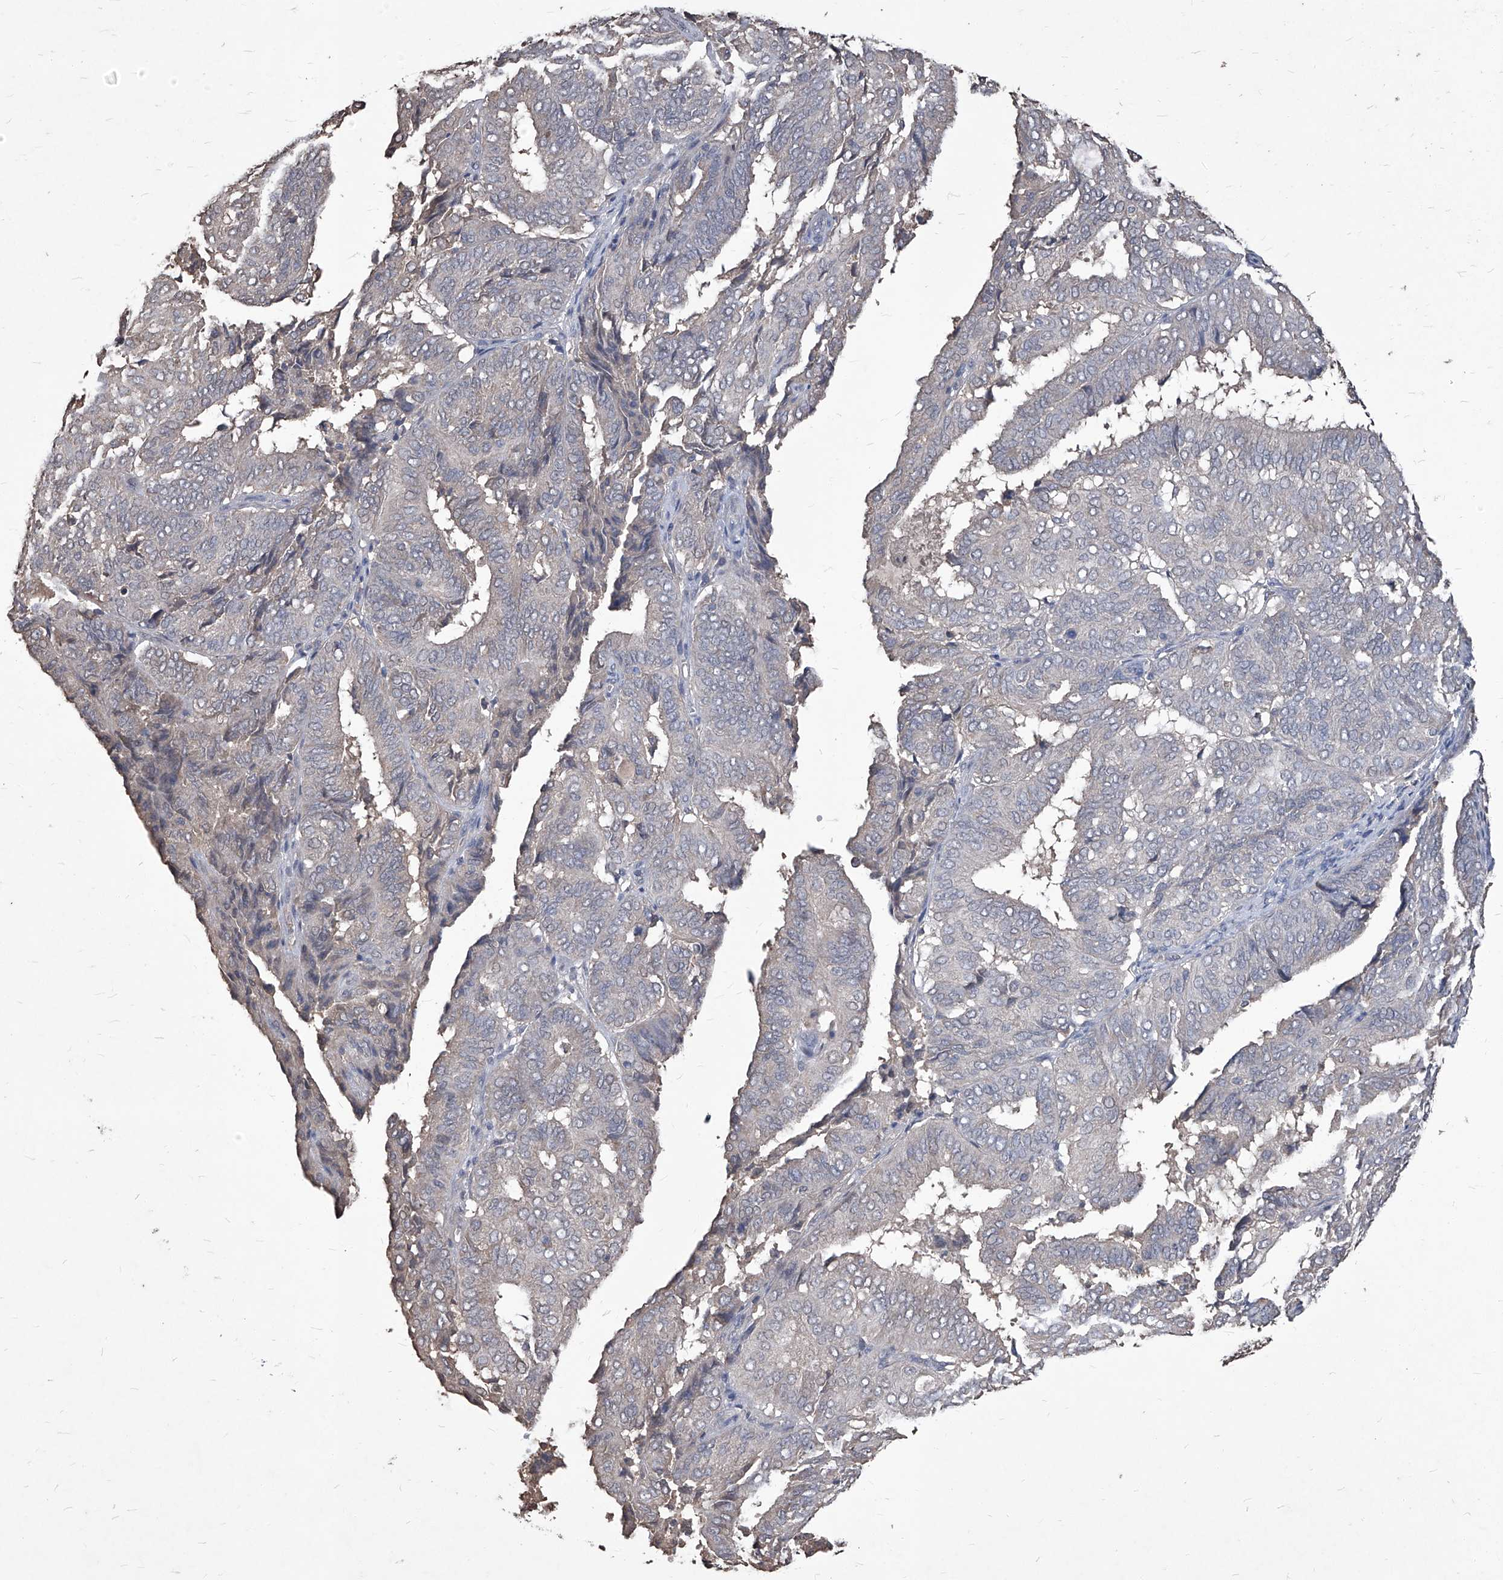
{"staining": {"intensity": "negative", "quantity": "none", "location": "none"}, "tissue": "endometrial cancer", "cell_type": "Tumor cells", "image_type": "cancer", "snomed": [{"axis": "morphology", "description": "Adenocarcinoma, NOS"}, {"axis": "topography", "description": "Uterus"}], "caption": "Image shows no protein staining in tumor cells of endometrial adenocarcinoma tissue.", "gene": "SYNGR1", "patient": {"sex": "female", "age": 60}}